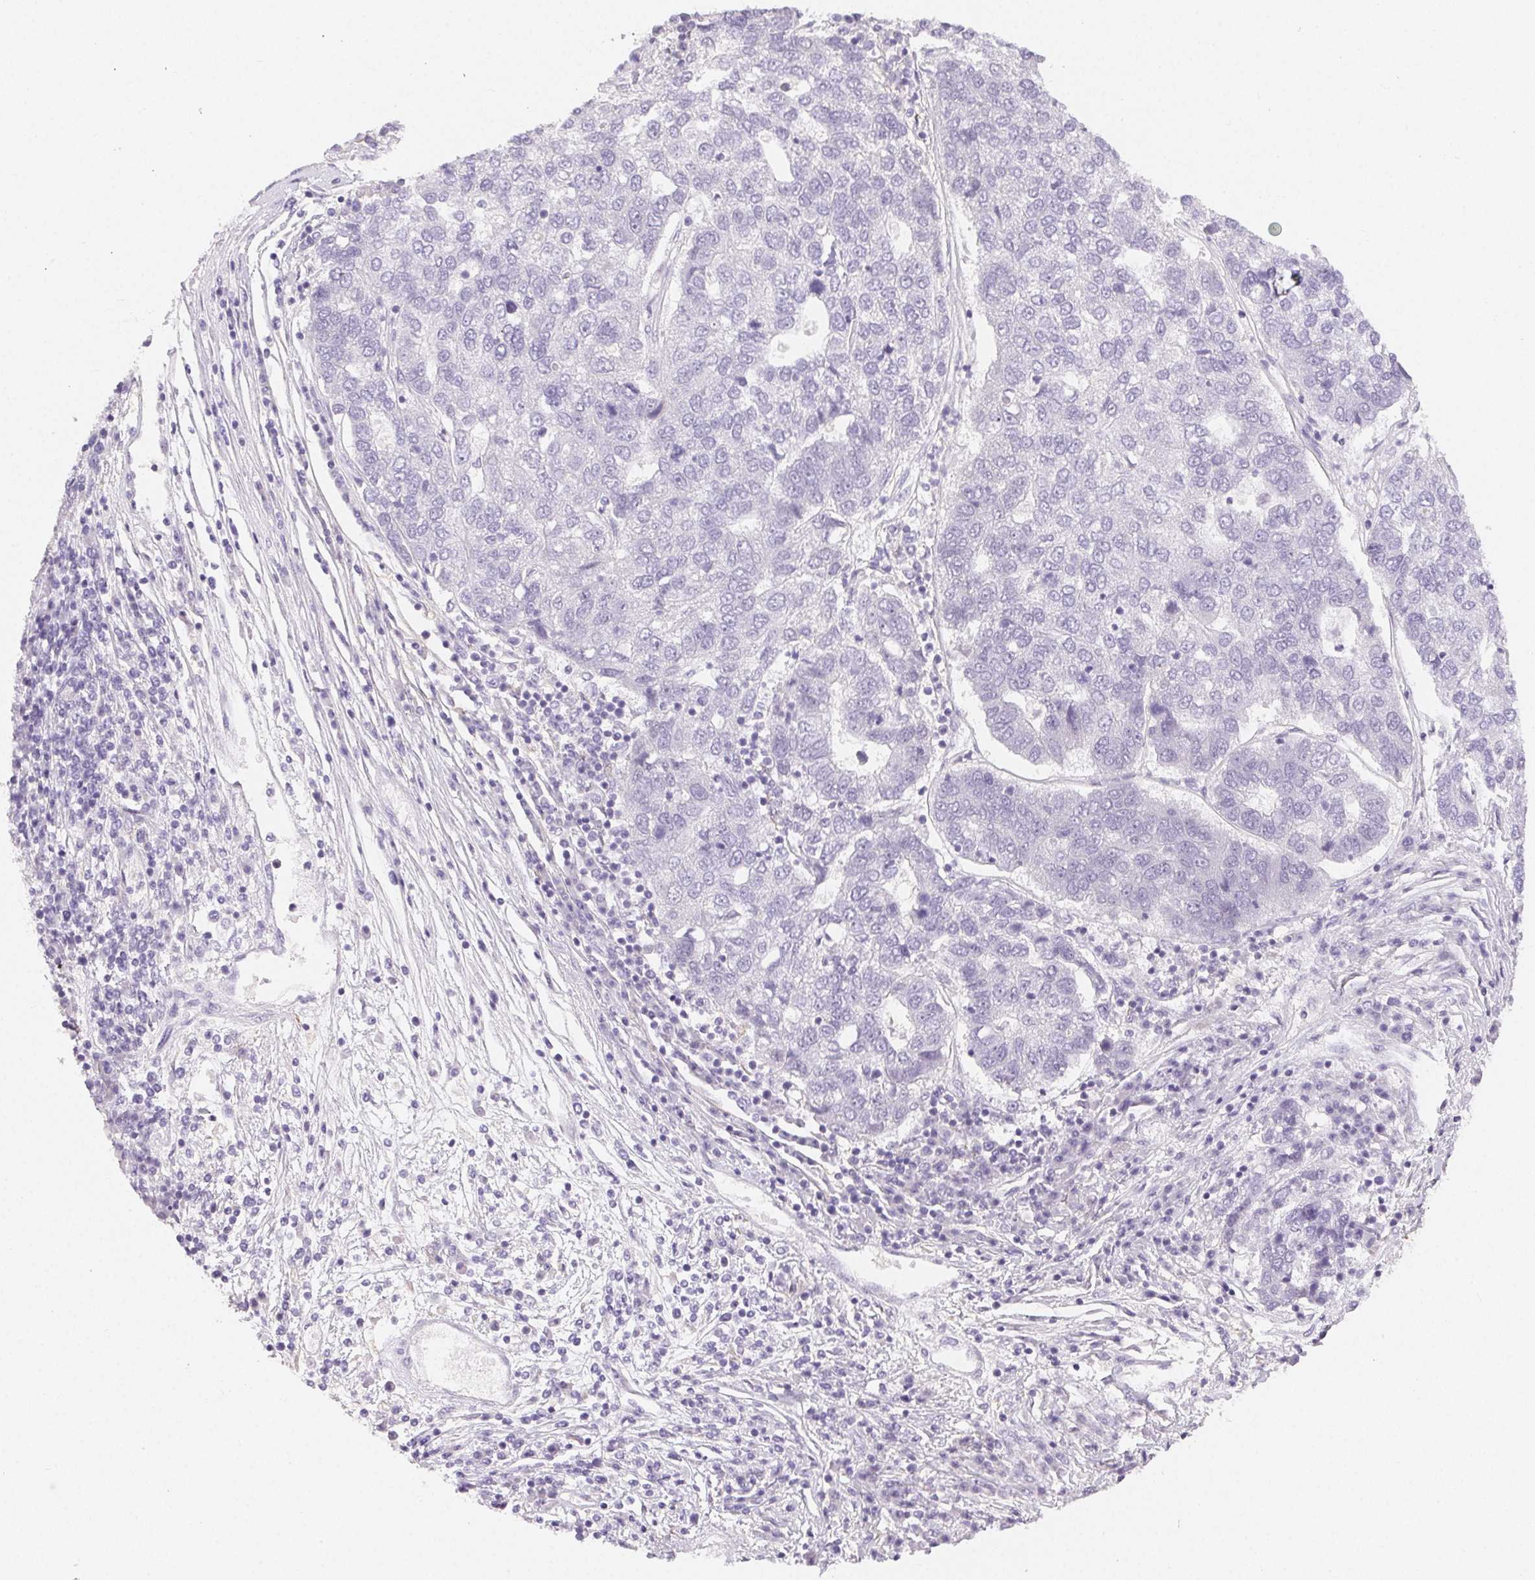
{"staining": {"intensity": "negative", "quantity": "none", "location": "none"}, "tissue": "pancreatic cancer", "cell_type": "Tumor cells", "image_type": "cancer", "snomed": [{"axis": "morphology", "description": "Adenocarcinoma, NOS"}, {"axis": "topography", "description": "Pancreas"}], "caption": "There is no significant expression in tumor cells of pancreatic cancer (adenocarcinoma).", "gene": "MIOX", "patient": {"sex": "female", "age": 61}}